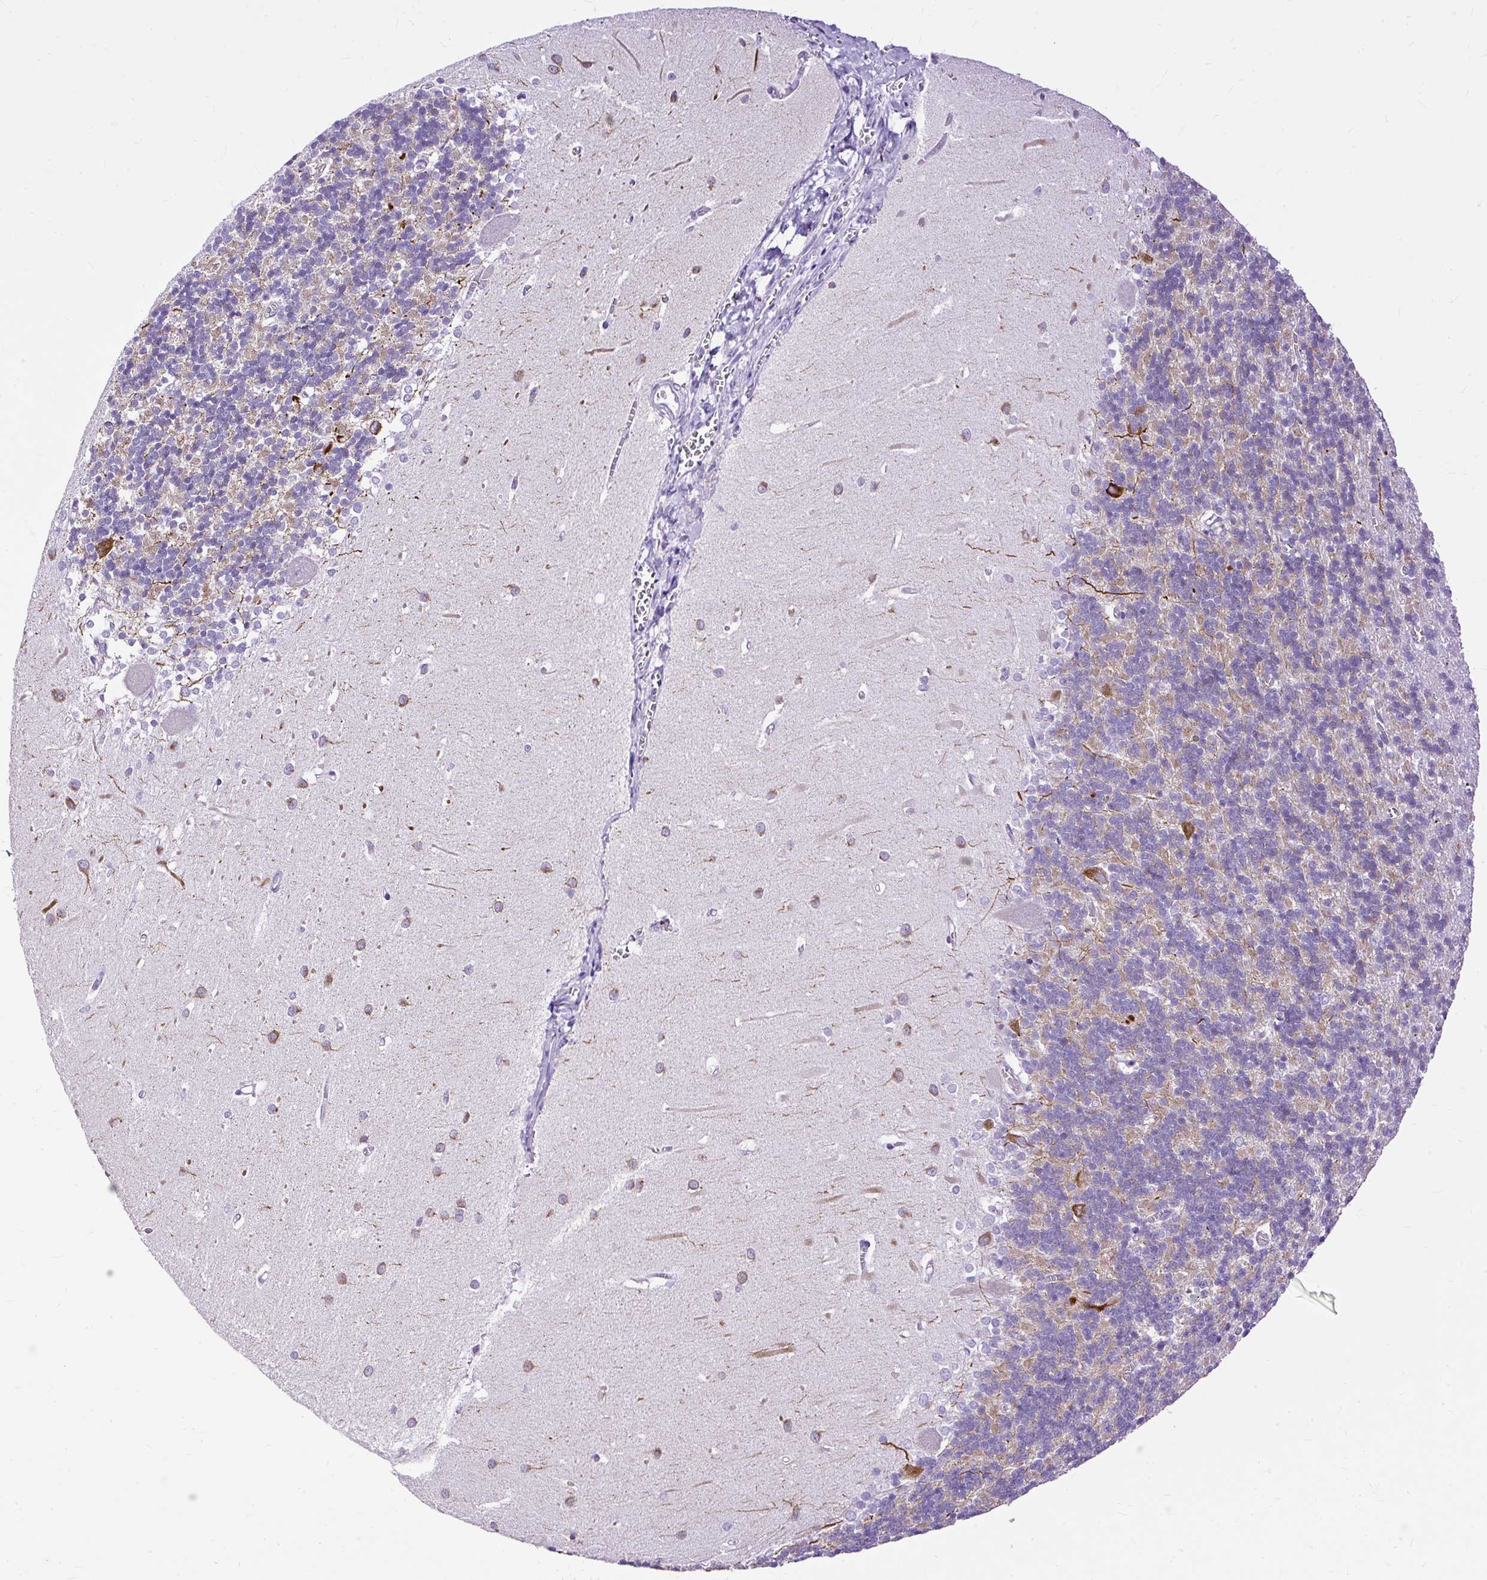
{"staining": {"intensity": "weak", "quantity": "25%-75%", "location": "cytoplasmic/membranous"}, "tissue": "cerebellum", "cell_type": "Cells in granular layer", "image_type": "normal", "snomed": [{"axis": "morphology", "description": "Normal tissue, NOS"}, {"axis": "topography", "description": "Cerebellum"}], "caption": "A low amount of weak cytoplasmic/membranous expression is present in about 25%-75% of cells in granular layer in normal cerebellum. The staining is performed using DAB brown chromogen to label protein expression. The nuclei are counter-stained blue using hematoxylin.", "gene": "HEY1", "patient": {"sex": "male", "age": 37}}